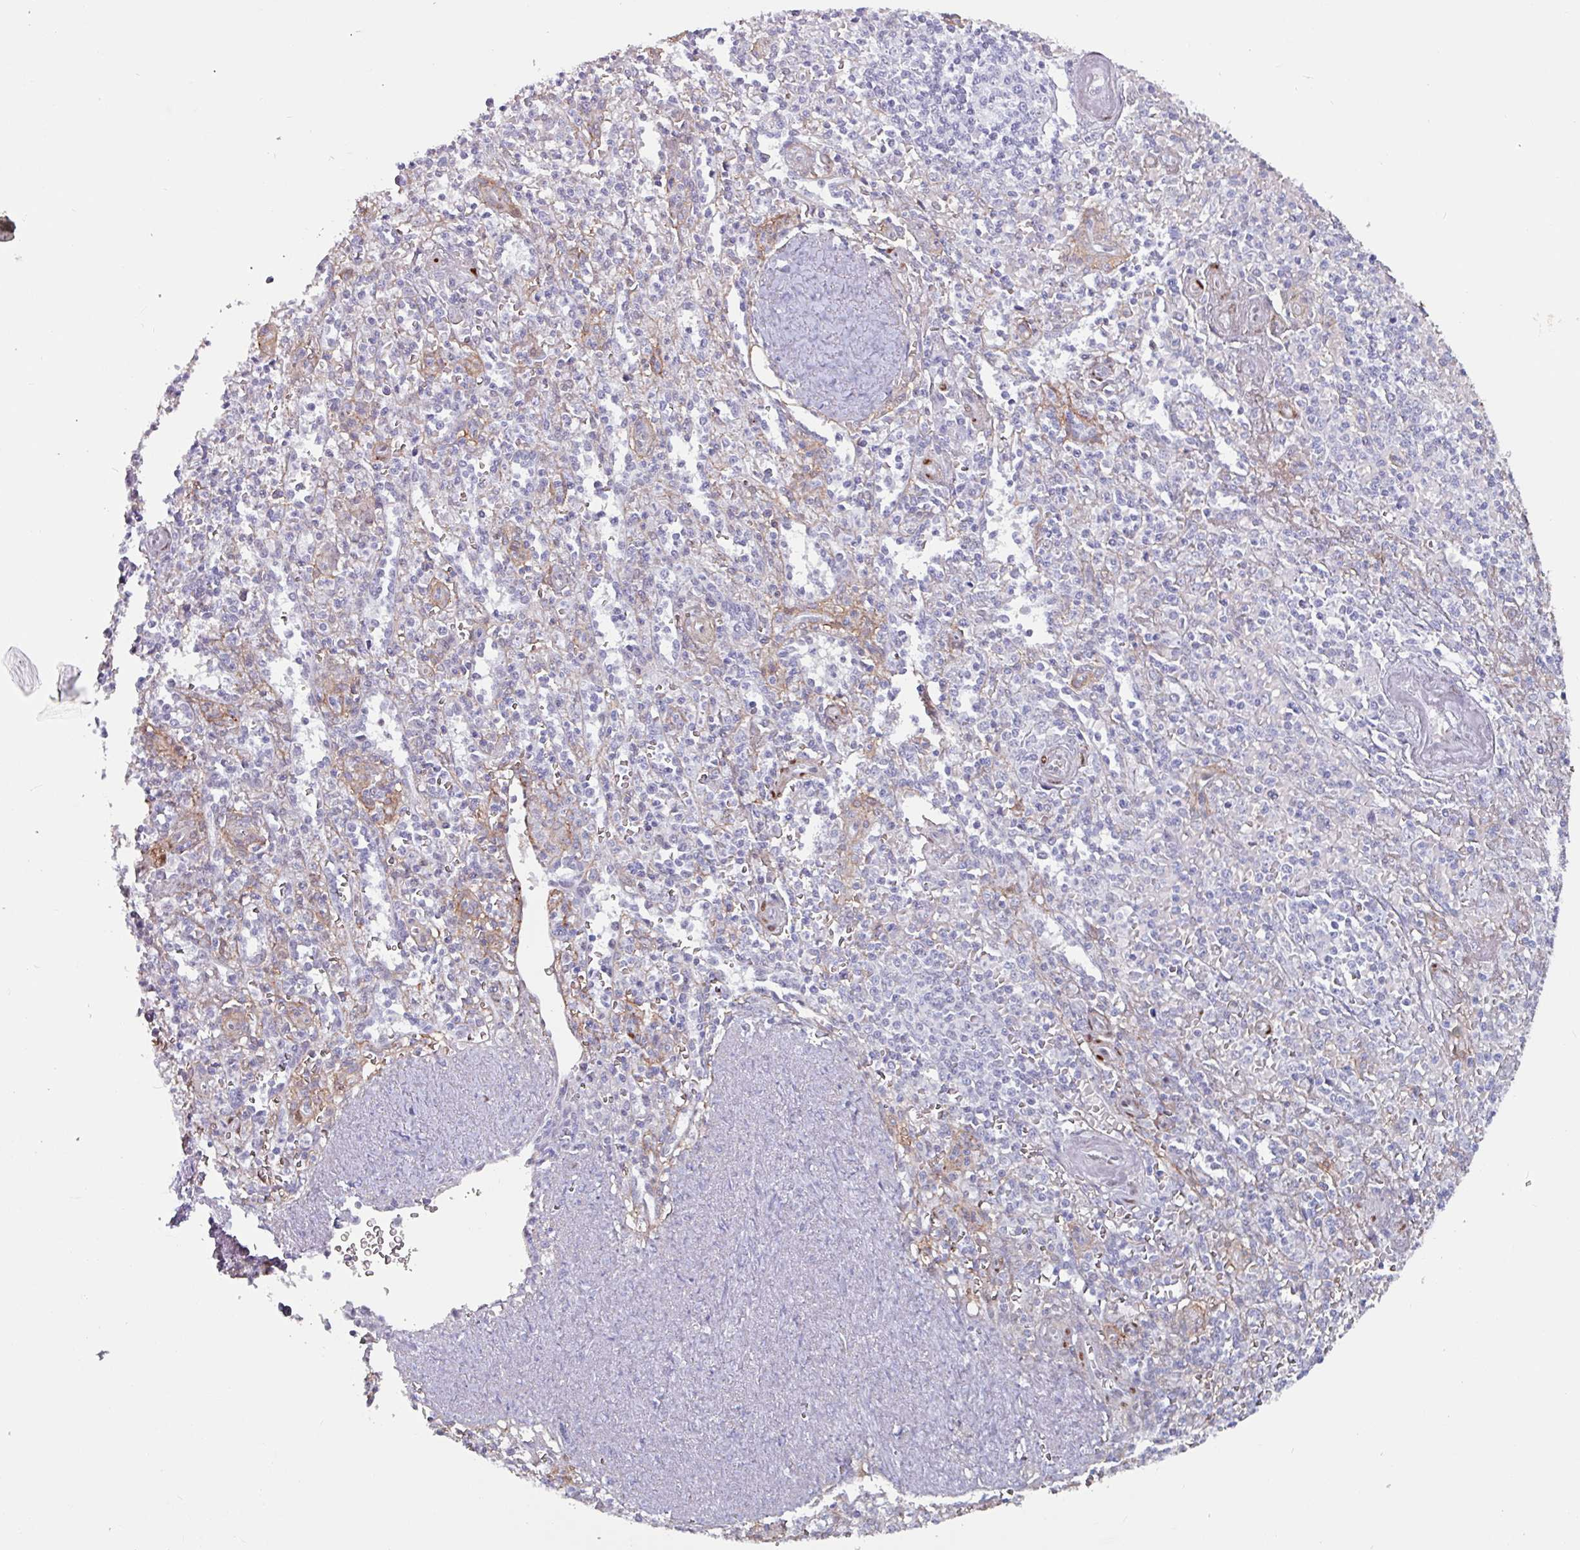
{"staining": {"intensity": "negative", "quantity": "none", "location": "none"}, "tissue": "spleen", "cell_type": "Cells in red pulp", "image_type": "normal", "snomed": [{"axis": "morphology", "description": "Normal tissue, NOS"}, {"axis": "topography", "description": "Spleen"}], "caption": "IHC of unremarkable spleen reveals no staining in cells in red pulp.", "gene": "ZNF816", "patient": {"sex": "female", "age": 70}}